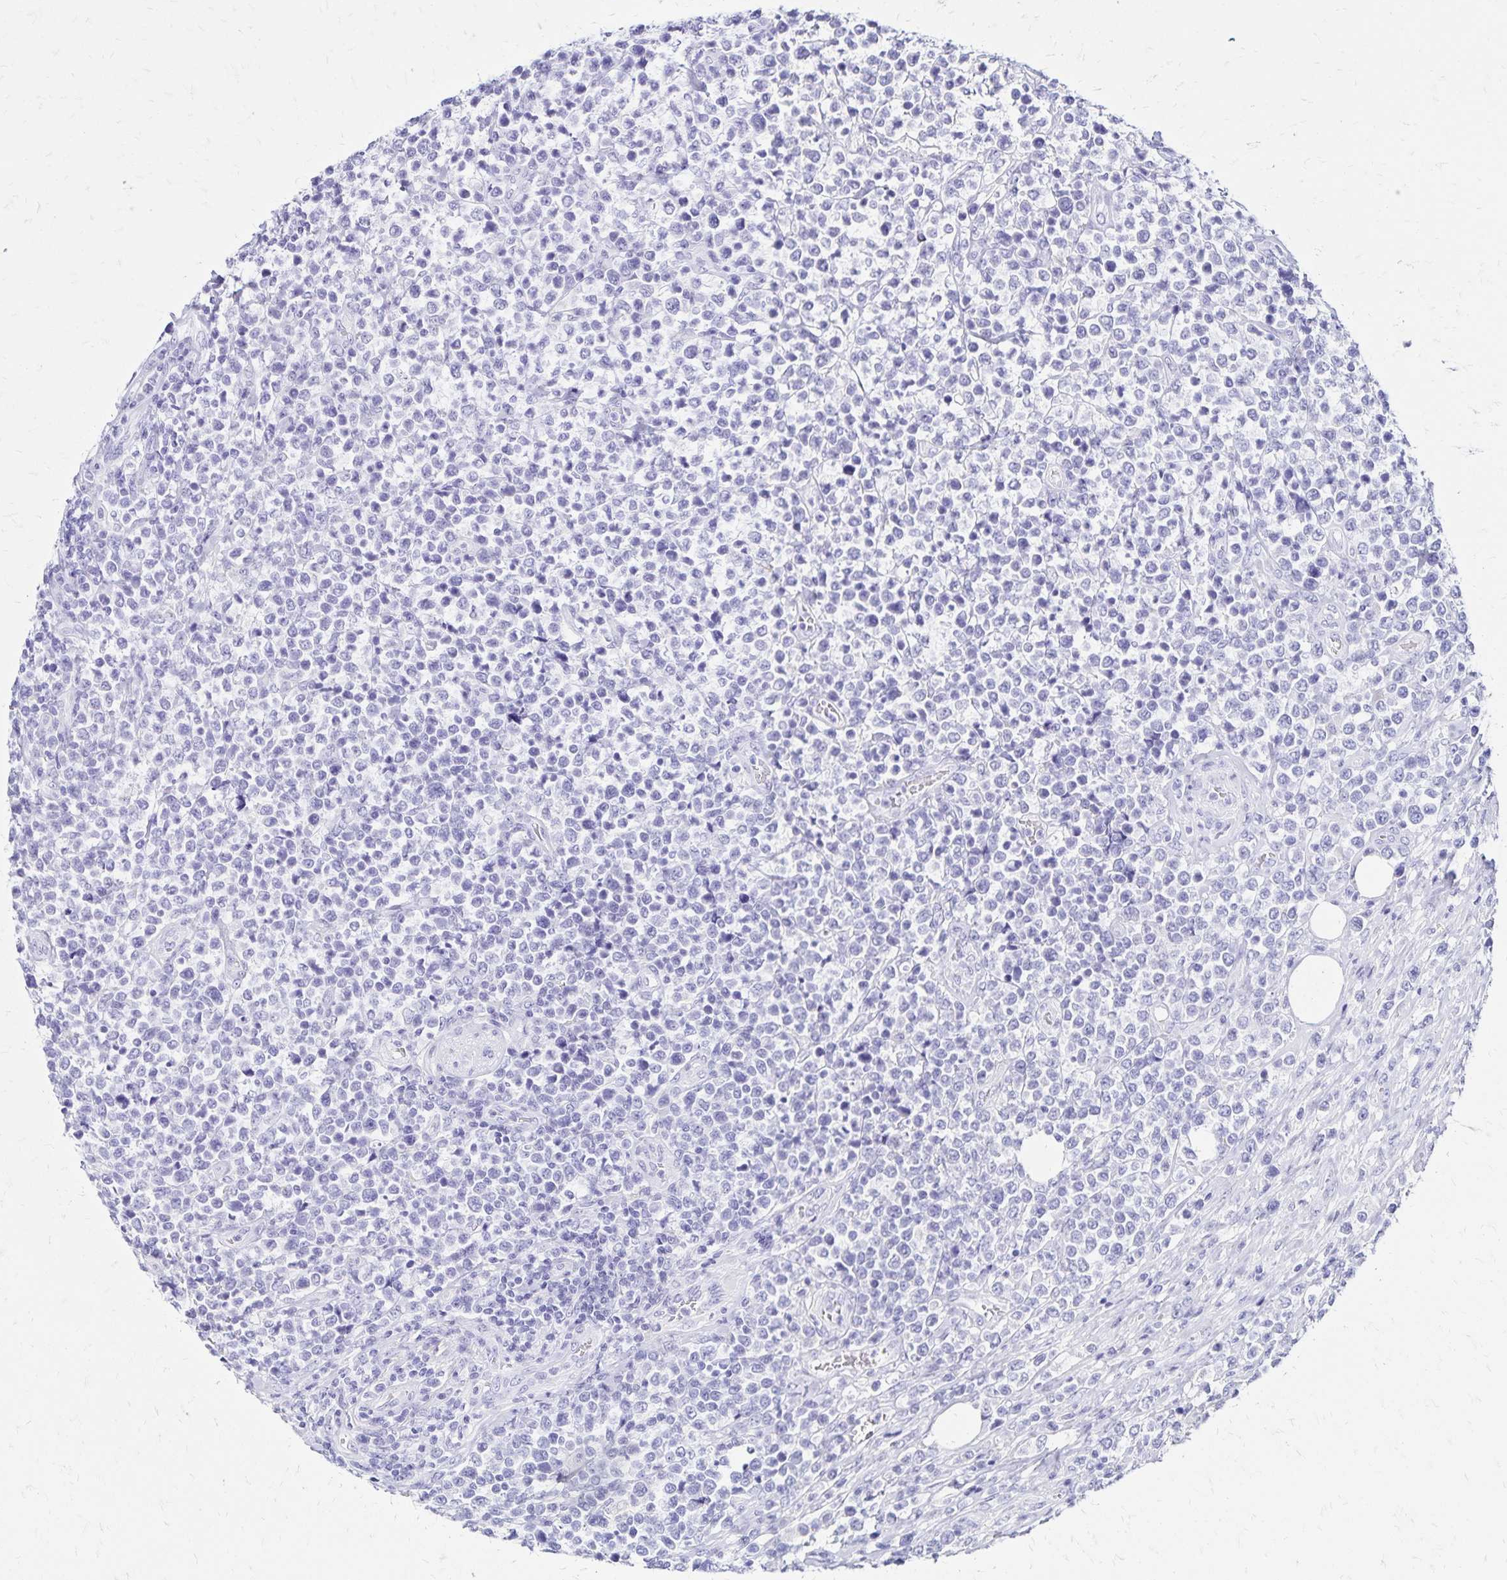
{"staining": {"intensity": "negative", "quantity": "none", "location": "none"}, "tissue": "lymphoma", "cell_type": "Tumor cells", "image_type": "cancer", "snomed": [{"axis": "morphology", "description": "Malignant lymphoma, non-Hodgkin's type, High grade"}, {"axis": "topography", "description": "Soft tissue"}], "caption": "IHC photomicrograph of neoplastic tissue: human malignant lymphoma, non-Hodgkin's type (high-grade) stained with DAB displays no significant protein staining in tumor cells.", "gene": "LIN28B", "patient": {"sex": "female", "age": 56}}